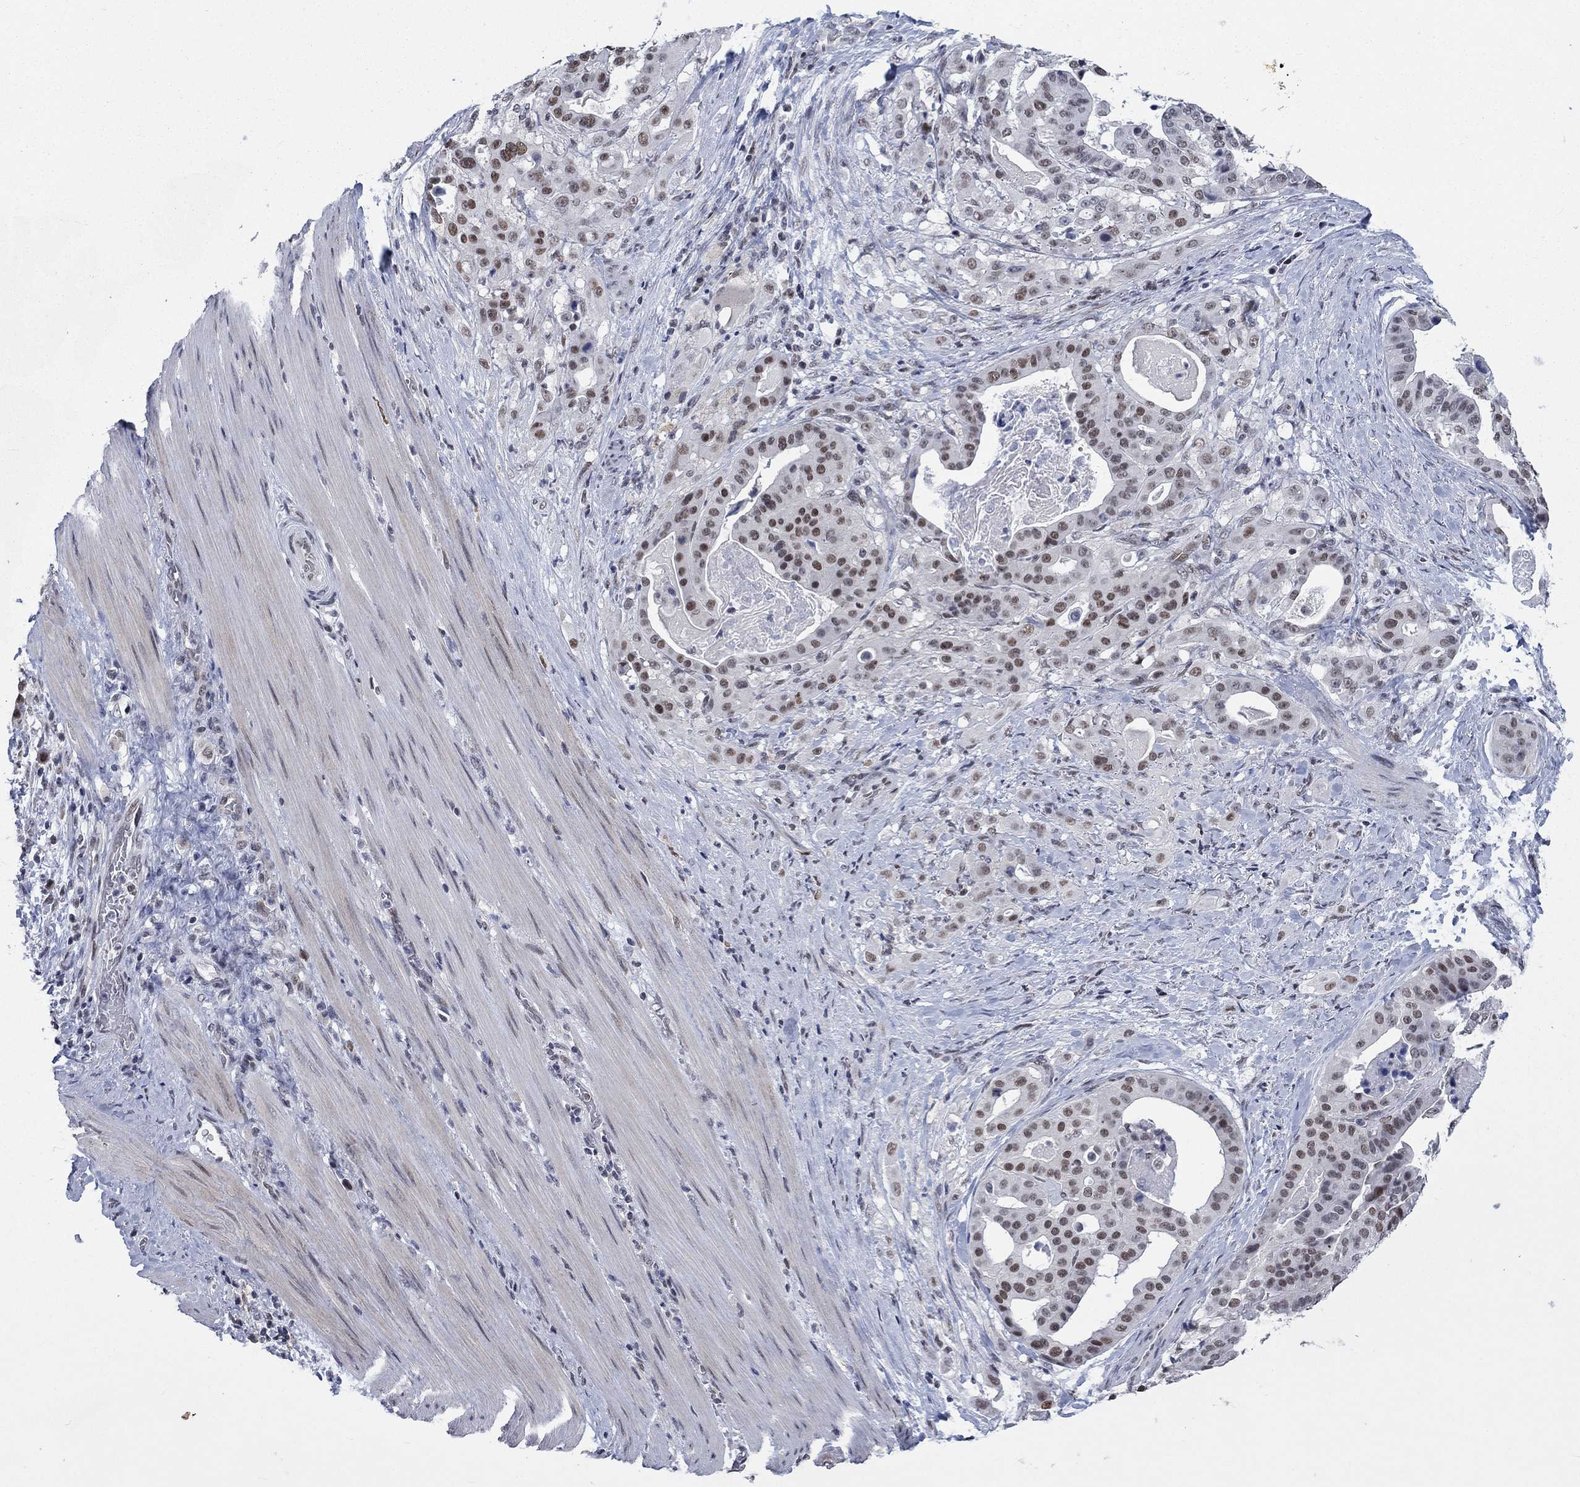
{"staining": {"intensity": "strong", "quantity": "25%-75%", "location": "nuclear"}, "tissue": "stomach cancer", "cell_type": "Tumor cells", "image_type": "cancer", "snomed": [{"axis": "morphology", "description": "Adenocarcinoma, NOS"}, {"axis": "topography", "description": "Stomach"}], "caption": "Human stomach adenocarcinoma stained with a brown dye exhibits strong nuclear positive positivity in about 25%-75% of tumor cells.", "gene": "HCFC1", "patient": {"sex": "male", "age": 48}}